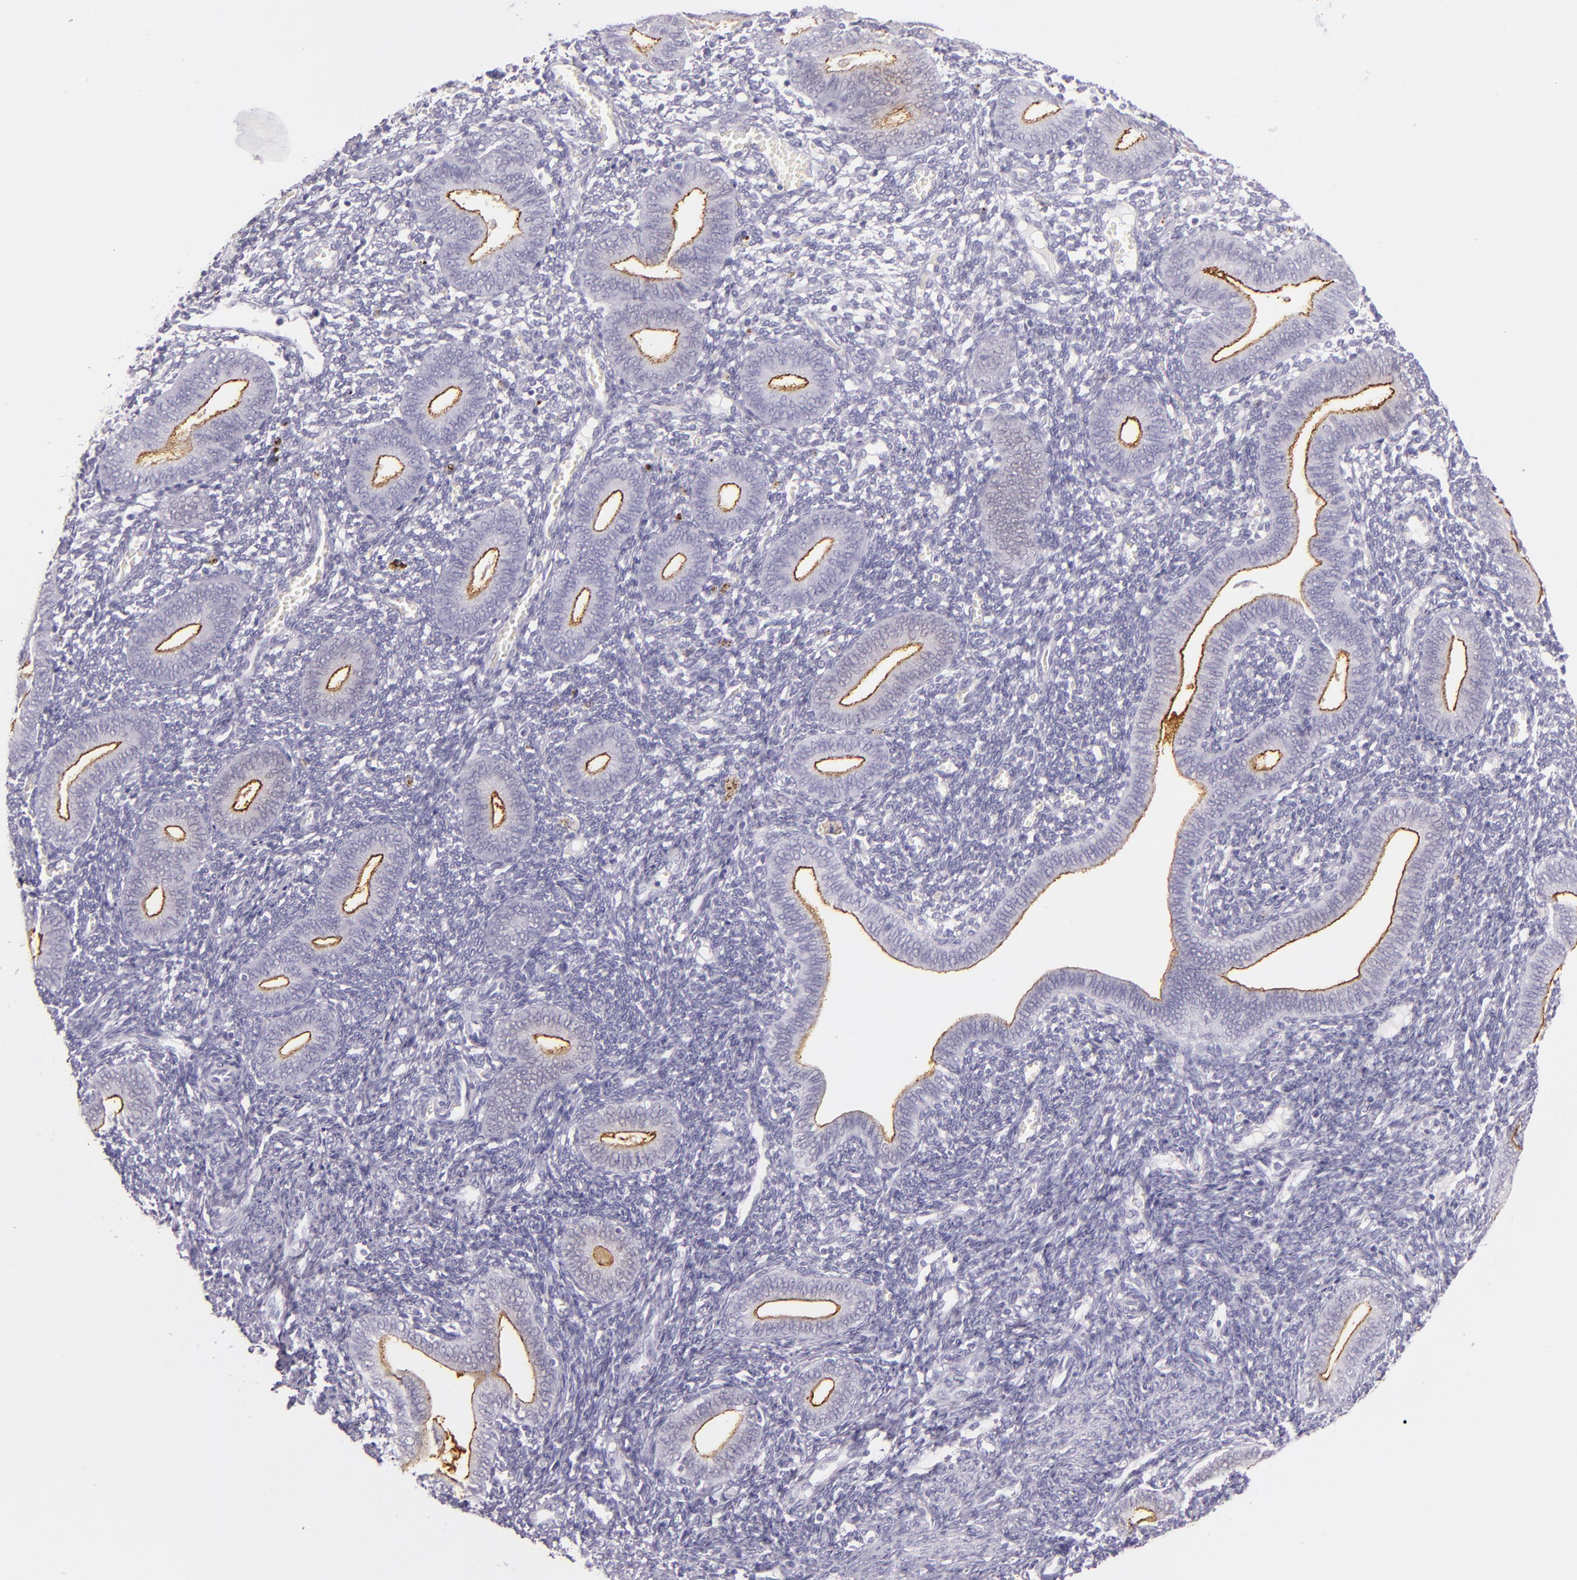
{"staining": {"intensity": "negative", "quantity": "none", "location": "none"}, "tissue": "endometrium", "cell_type": "Cells in endometrial stroma", "image_type": "normal", "snomed": [{"axis": "morphology", "description": "Normal tissue, NOS"}, {"axis": "topography", "description": "Uterus"}, {"axis": "topography", "description": "Endometrium"}], "caption": "Normal endometrium was stained to show a protein in brown. There is no significant positivity in cells in endometrial stroma.", "gene": "CEACAM1", "patient": {"sex": "female", "age": 33}}